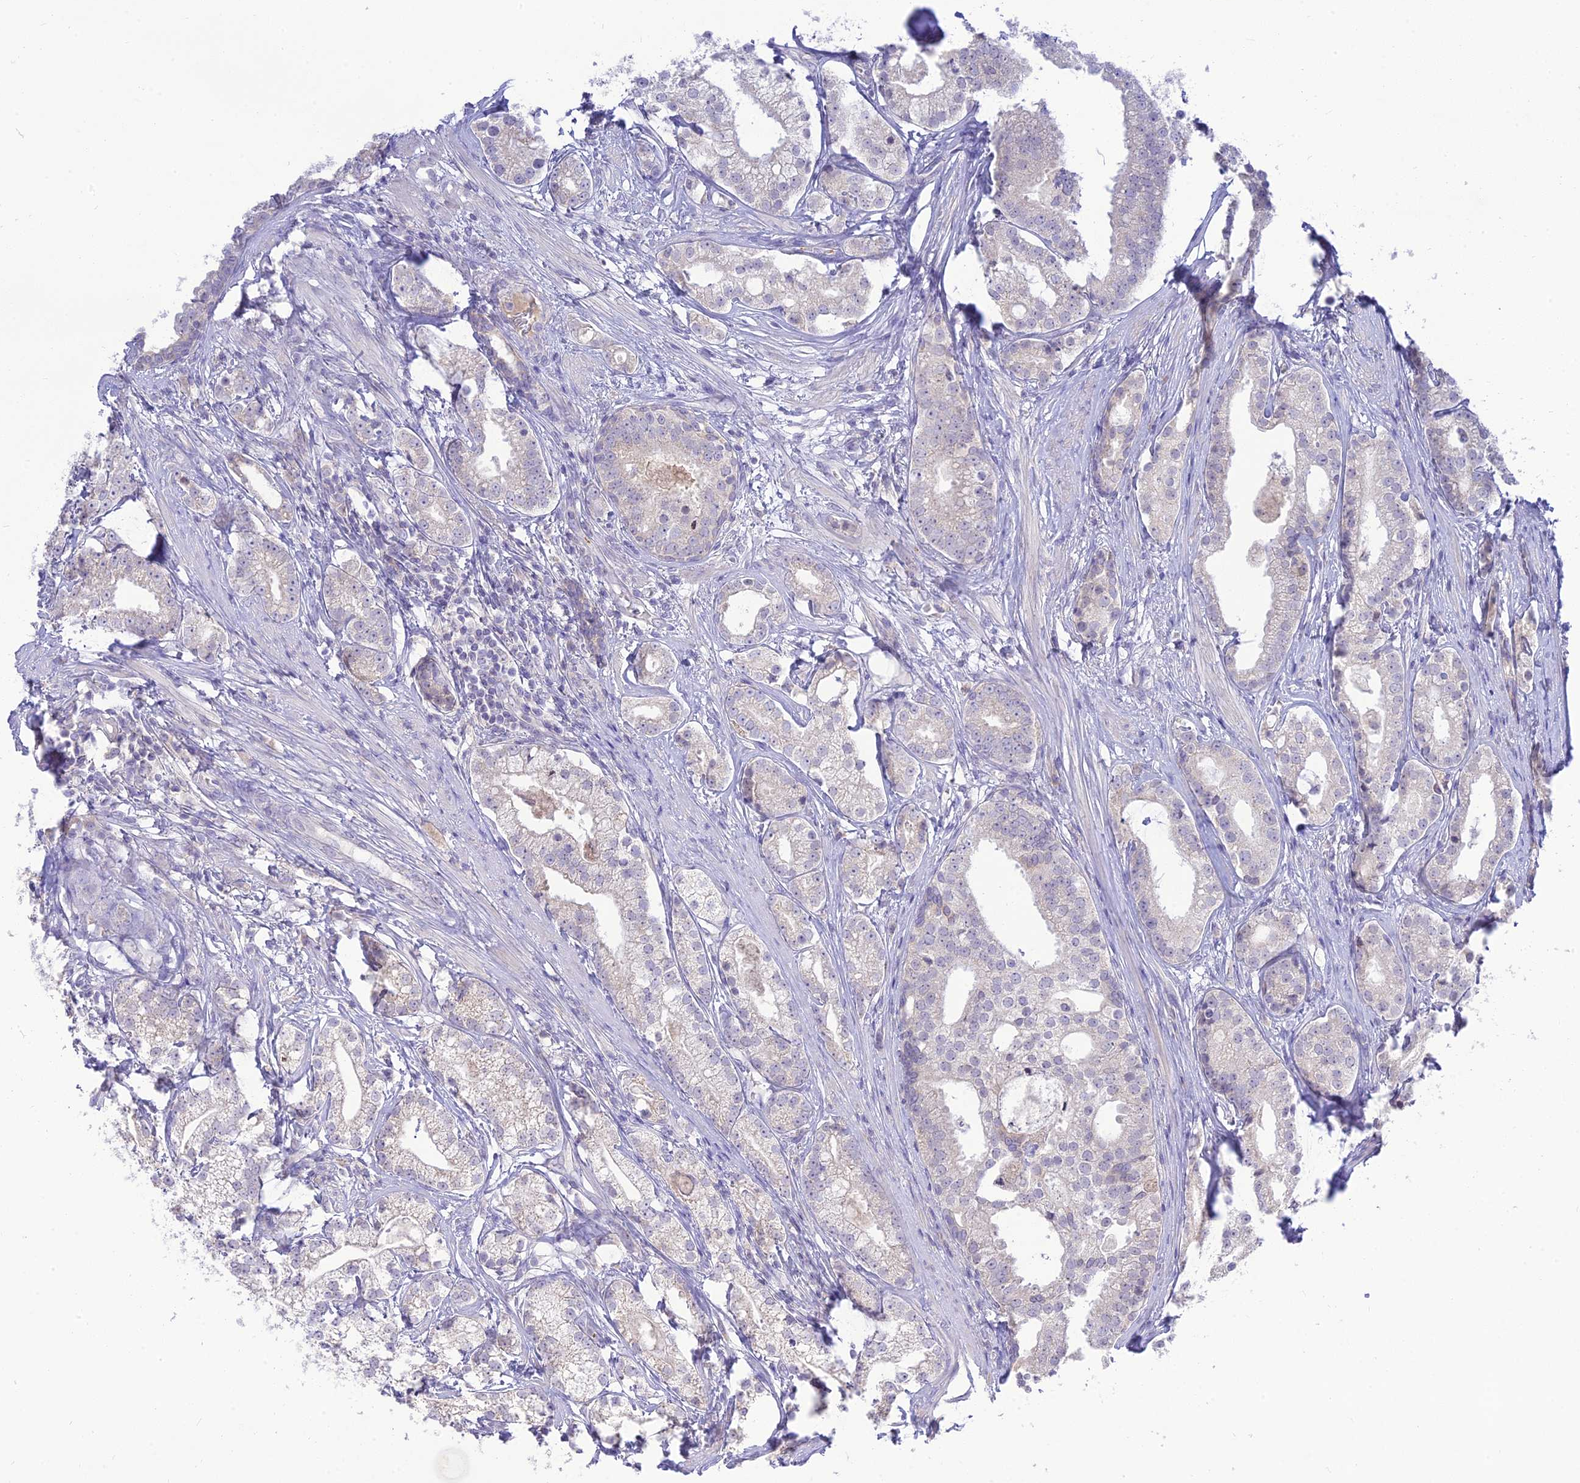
{"staining": {"intensity": "negative", "quantity": "none", "location": "none"}, "tissue": "prostate cancer", "cell_type": "Tumor cells", "image_type": "cancer", "snomed": [{"axis": "morphology", "description": "Adenocarcinoma, High grade"}, {"axis": "topography", "description": "Prostate"}], "caption": "An image of human prostate cancer is negative for staining in tumor cells.", "gene": "TMEM40", "patient": {"sex": "male", "age": 69}}